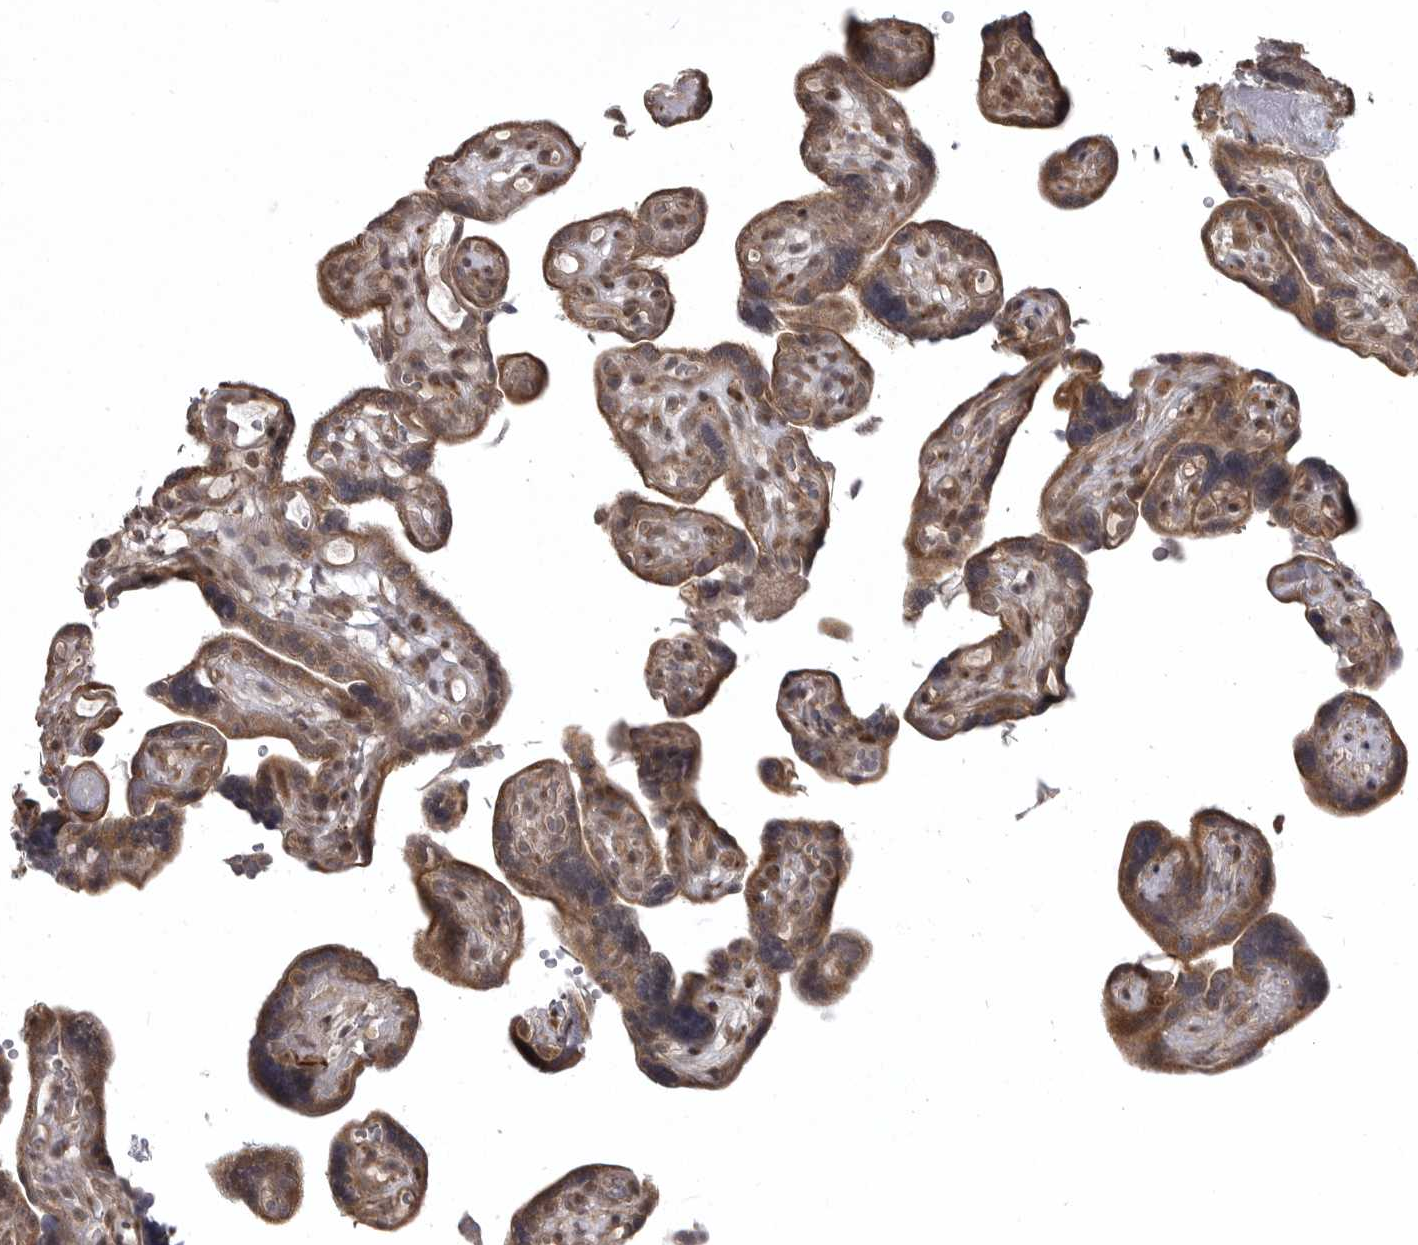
{"staining": {"intensity": "moderate", "quantity": ">75%", "location": "cytoplasmic/membranous"}, "tissue": "placenta", "cell_type": "Decidual cells", "image_type": "normal", "snomed": [{"axis": "morphology", "description": "Normal tissue, NOS"}, {"axis": "topography", "description": "Placenta"}], "caption": "Protein analysis of normal placenta shows moderate cytoplasmic/membranous positivity in about >75% of decidual cells. Using DAB (brown) and hematoxylin (blue) stains, captured at high magnification using brightfield microscopy.", "gene": "SNX16", "patient": {"sex": "female", "age": 30}}